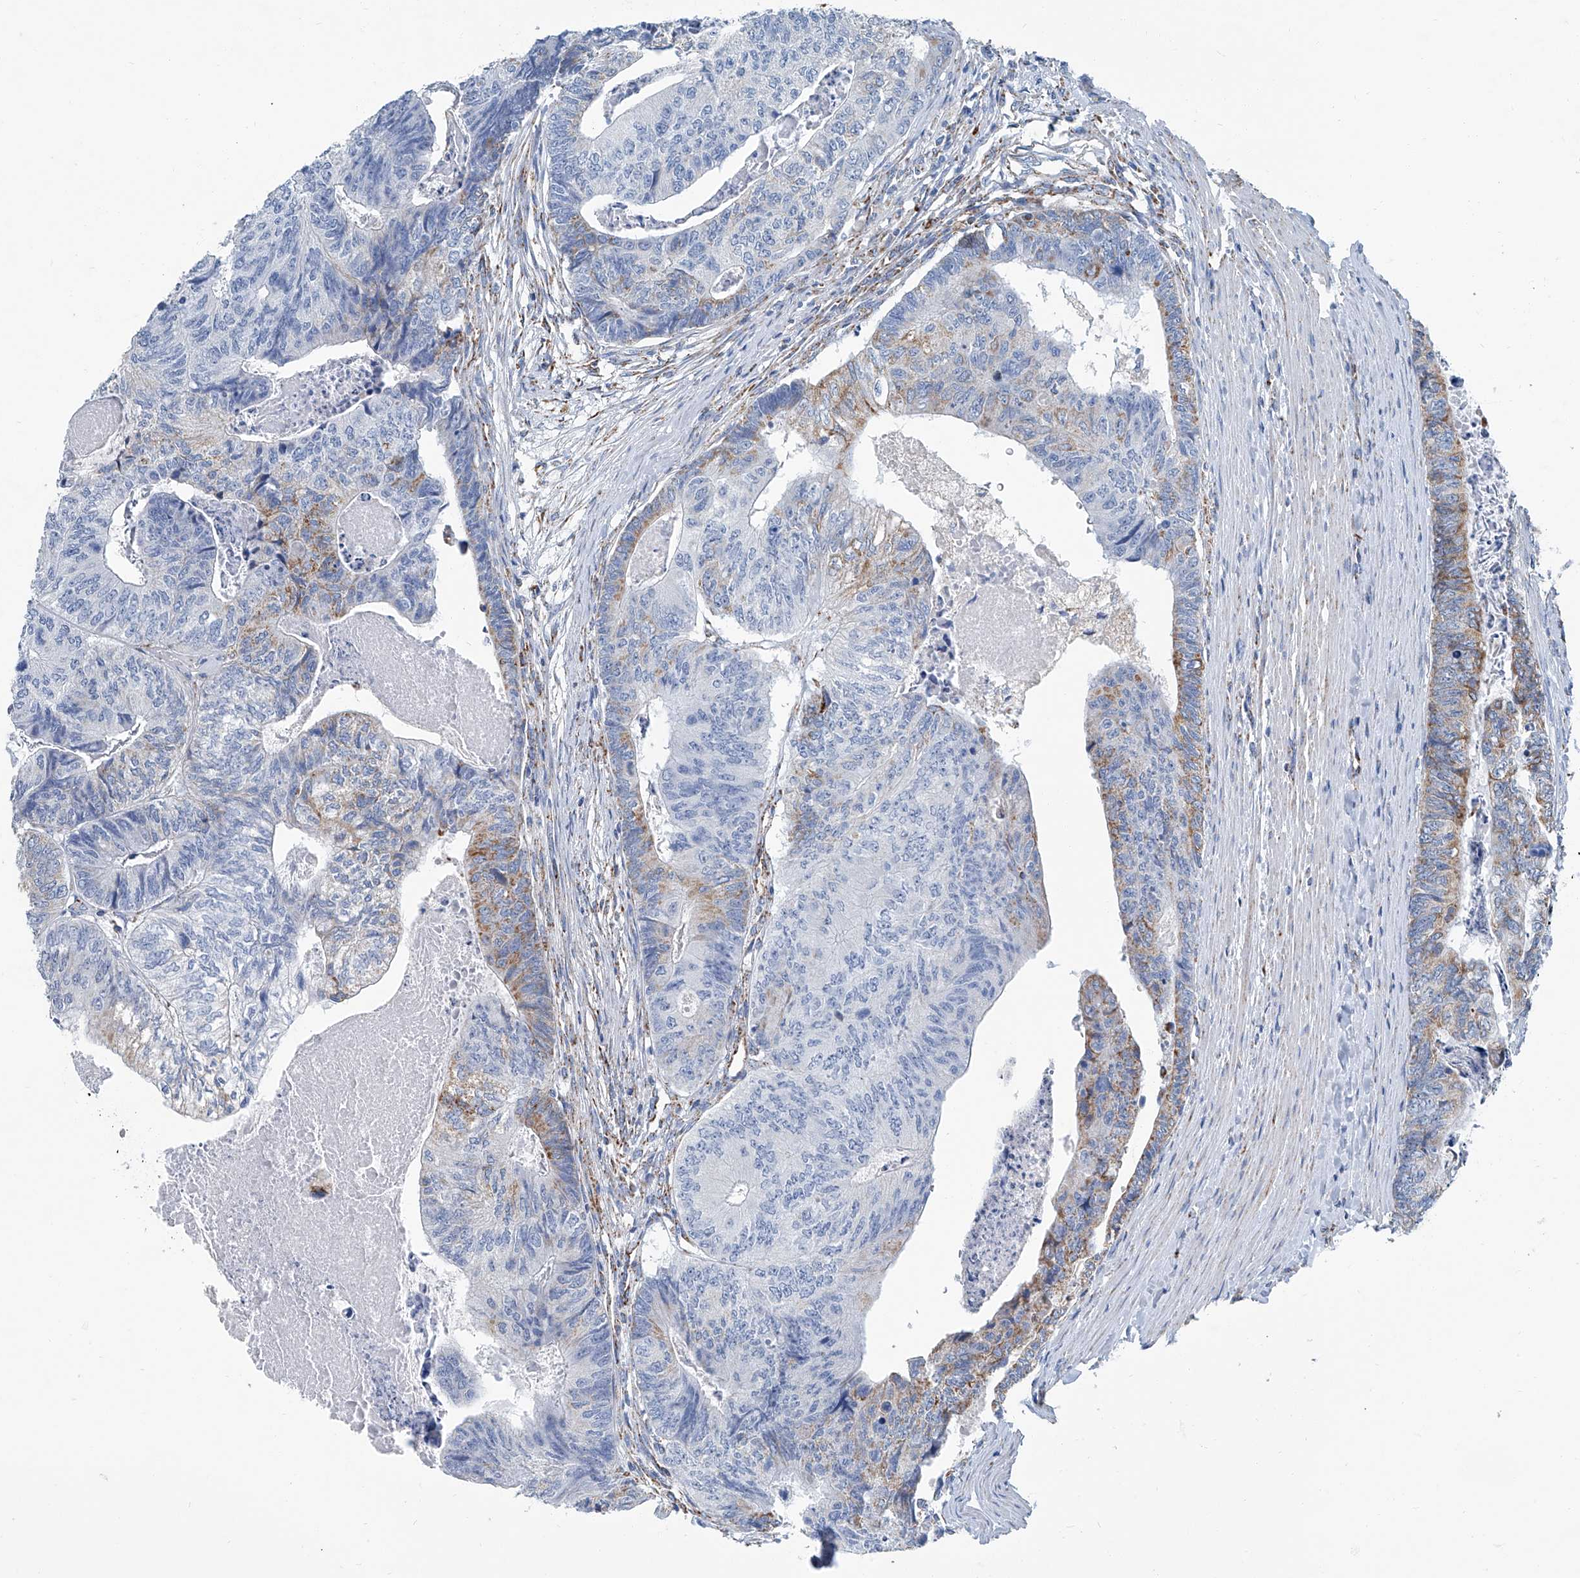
{"staining": {"intensity": "moderate", "quantity": "25%-75%", "location": "cytoplasmic/membranous"}, "tissue": "colorectal cancer", "cell_type": "Tumor cells", "image_type": "cancer", "snomed": [{"axis": "morphology", "description": "Adenocarcinoma, NOS"}, {"axis": "topography", "description": "Colon"}], "caption": "Immunohistochemical staining of adenocarcinoma (colorectal) exhibits medium levels of moderate cytoplasmic/membranous positivity in about 25%-75% of tumor cells. The protein is stained brown, and the nuclei are stained in blue (DAB IHC with brightfield microscopy, high magnification).", "gene": "MT-ND1", "patient": {"sex": "female", "age": 67}}